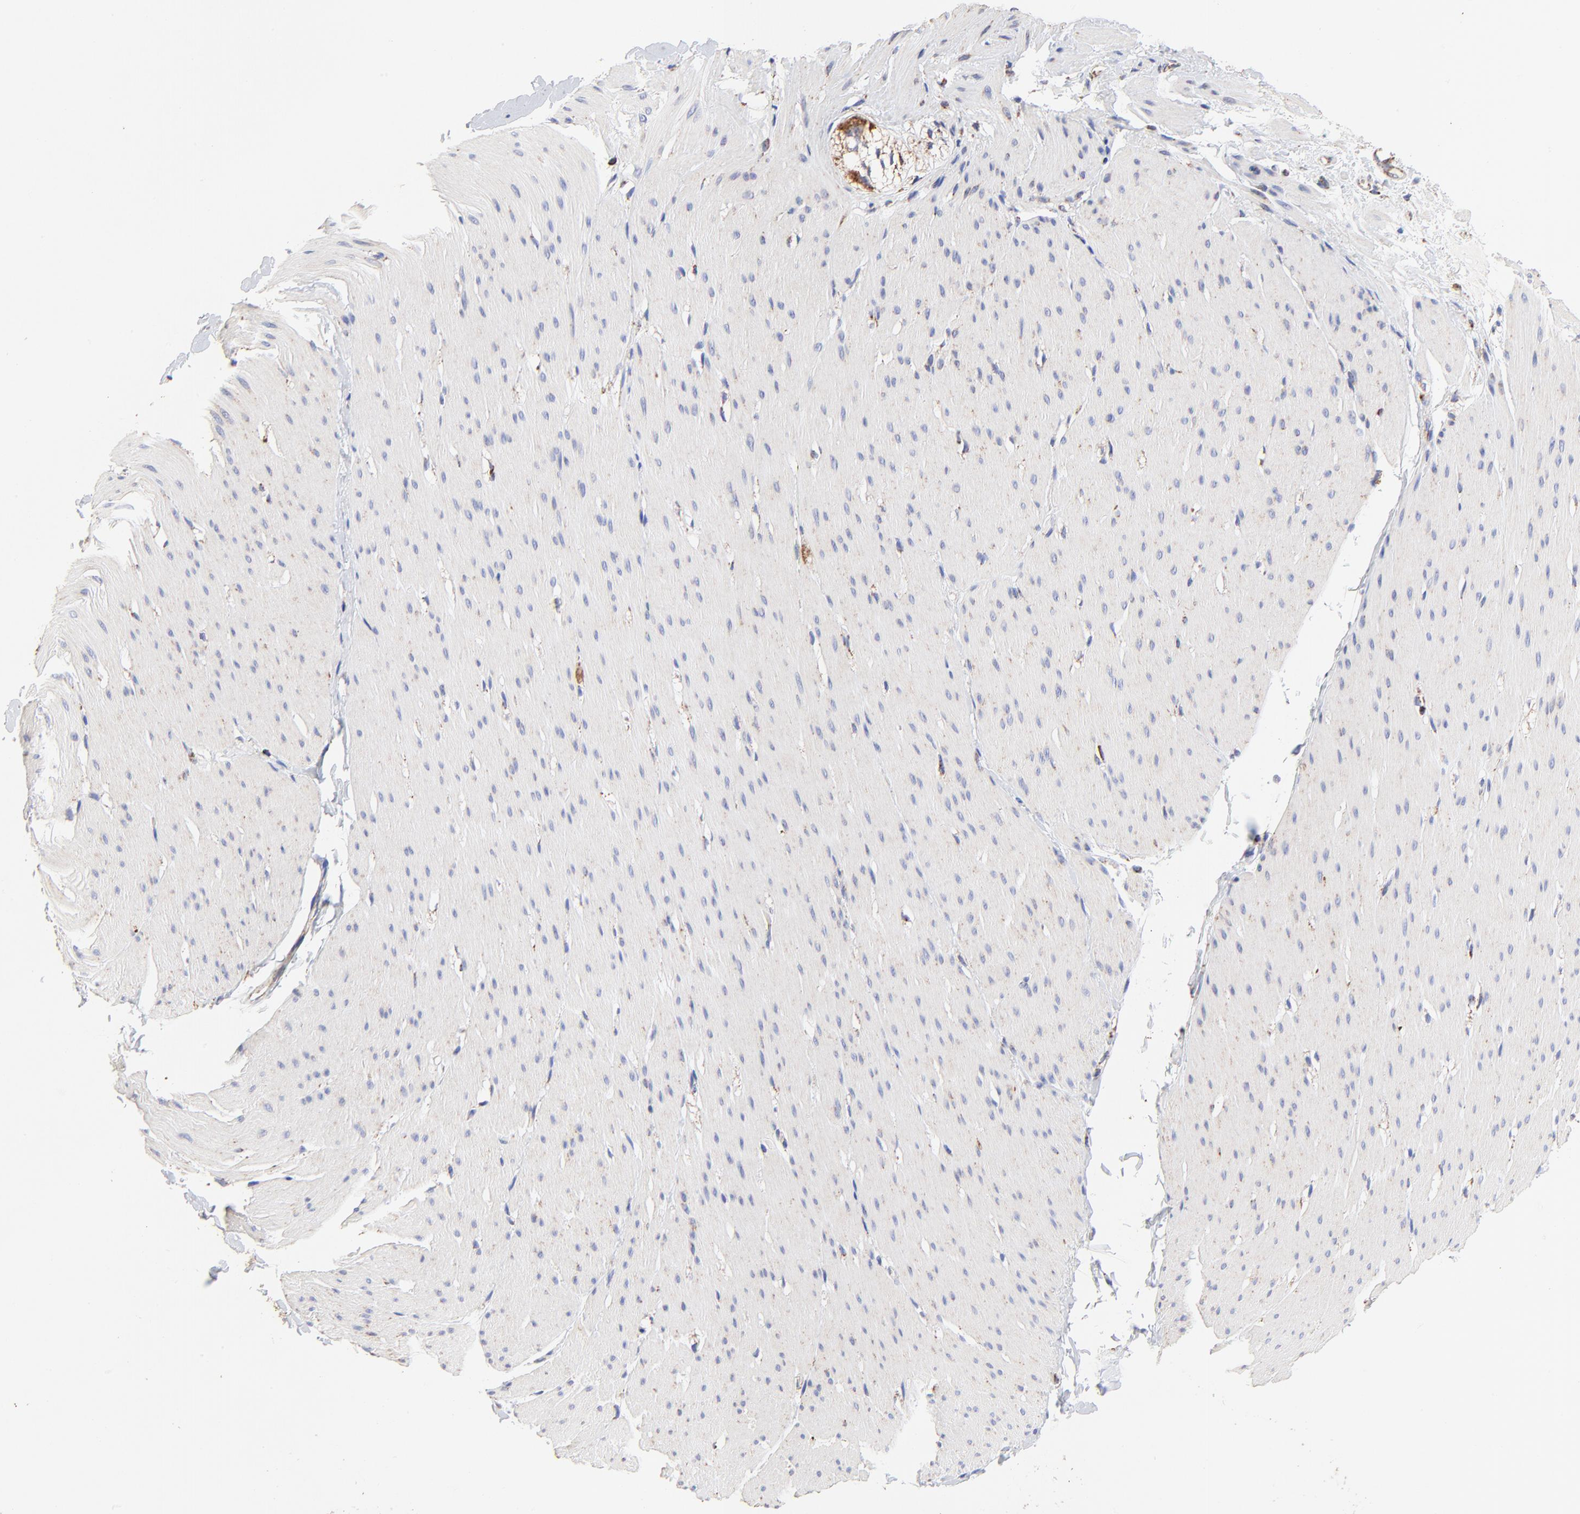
{"staining": {"intensity": "weak", "quantity": ">75%", "location": "cytoplasmic/membranous"}, "tissue": "smooth muscle", "cell_type": "Smooth muscle cells", "image_type": "normal", "snomed": [{"axis": "morphology", "description": "Normal tissue, NOS"}, {"axis": "topography", "description": "Smooth muscle"}, {"axis": "topography", "description": "Colon"}], "caption": "Protein staining displays weak cytoplasmic/membranous positivity in approximately >75% of smooth muscle cells in benign smooth muscle.", "gene": "SSBP1", "patient": {"sex": "male", "age": 67}}